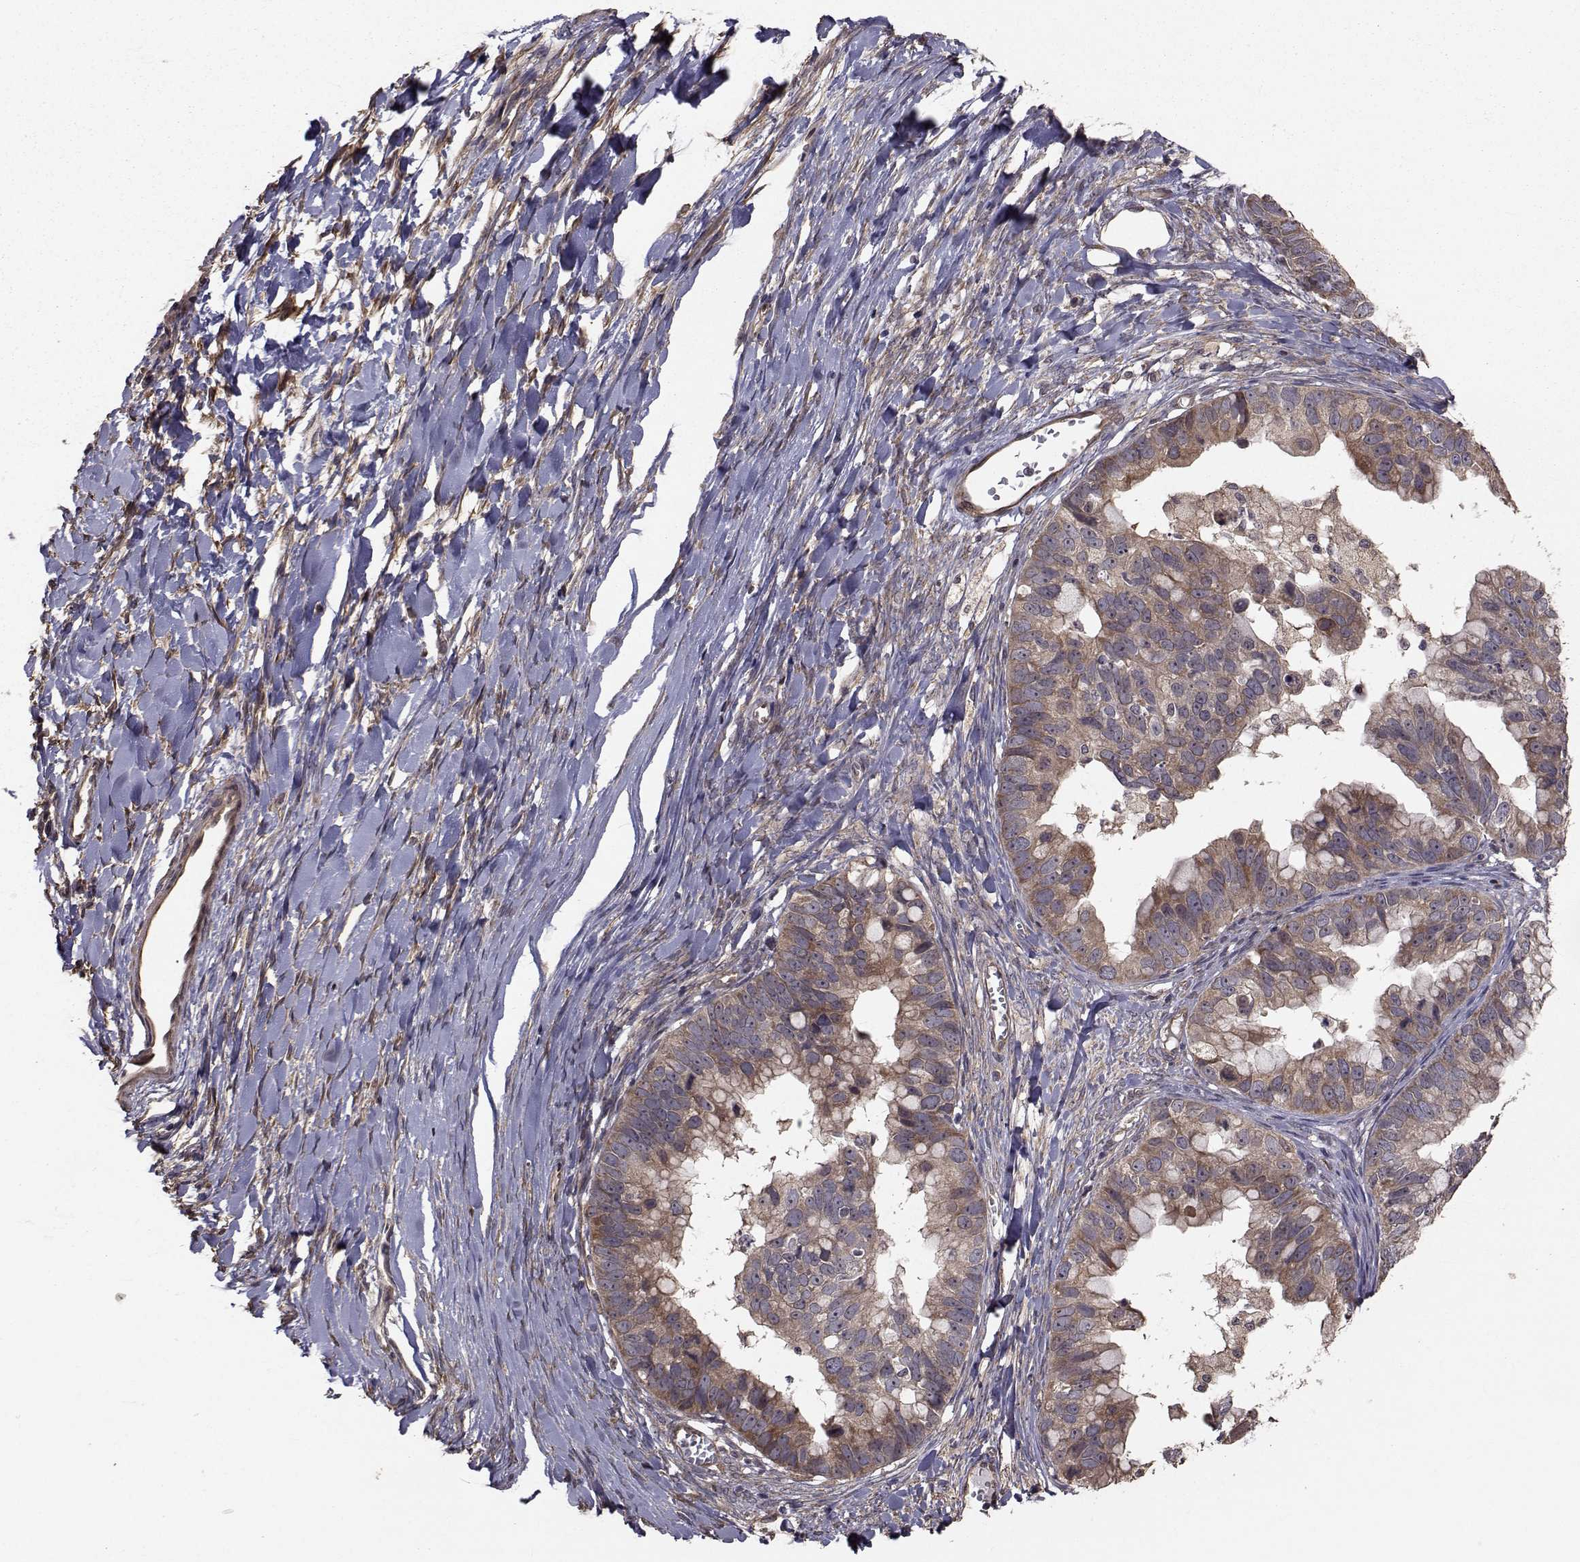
{"staining": {"intensity": "moderate", "quantity": "25%-75%", "location": "cytoplasmic/membranous"}, "tissue": "ovarian cancer", "cell_type": "Tumor cells", "image_type": "cancer", "snomed": [{"axis": "morphology", "description": "Cystadenocarcinoma, mucinous, NOS"}, {"axis": "topography", "description": "Ovary"}], "caption": "Immunohistochemical staining of human ovarian mucinous cystadenocarcinoma displays moderate cytoplasmic/membranous protein positivity in about 25%-75% of tumor cells.", "gene": "TRIP10", "patient": {"sex": "female", "age": 76}}